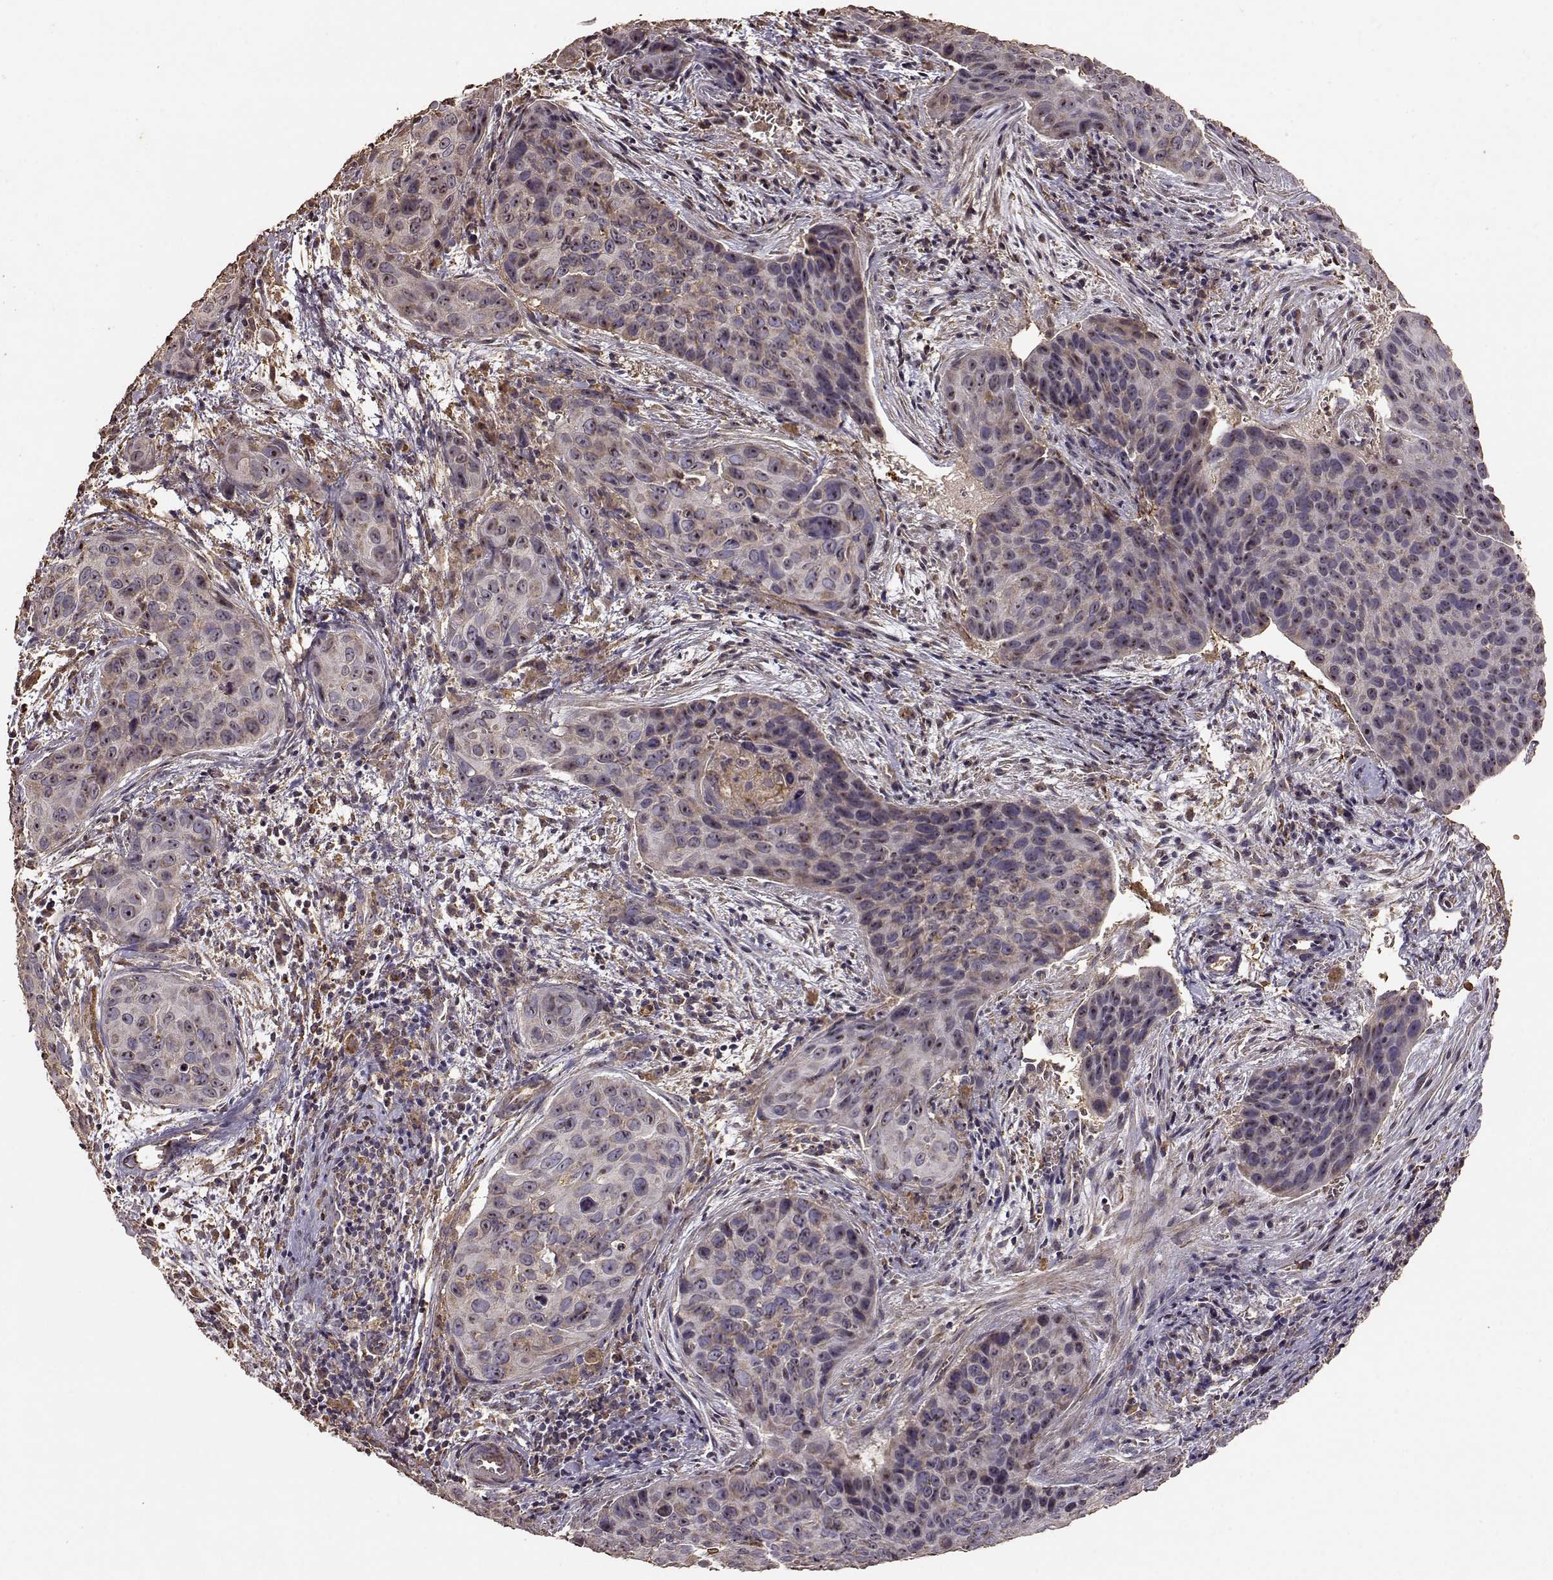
{"staining": {"intensity": "weak", "quantity": "25%-75%", "location": "cytoplasmic/membranous"}, "tissue": "cervical cancer", "cell_type": "Tumor cells", "image_type": "cancer", "snomed": [{"axis": "morphology", "description": "Squamous cell carcinoma, NOS"}, {"axis": "topography", "description": "Cervix"}], "caption": "Cervical squamous cell carcinoma stained with immunohistochemistry (IHC) shows weak cytoplasmic/membranous expression in approximately 25%-75% of tumor cells. The staining is performed using DAB brown chromogen to label protein expression. The nuclei are counter-stained blue using hematoxylin.", "gene": "PTGES2", "patient": {"sex": "female", "age": 35}}